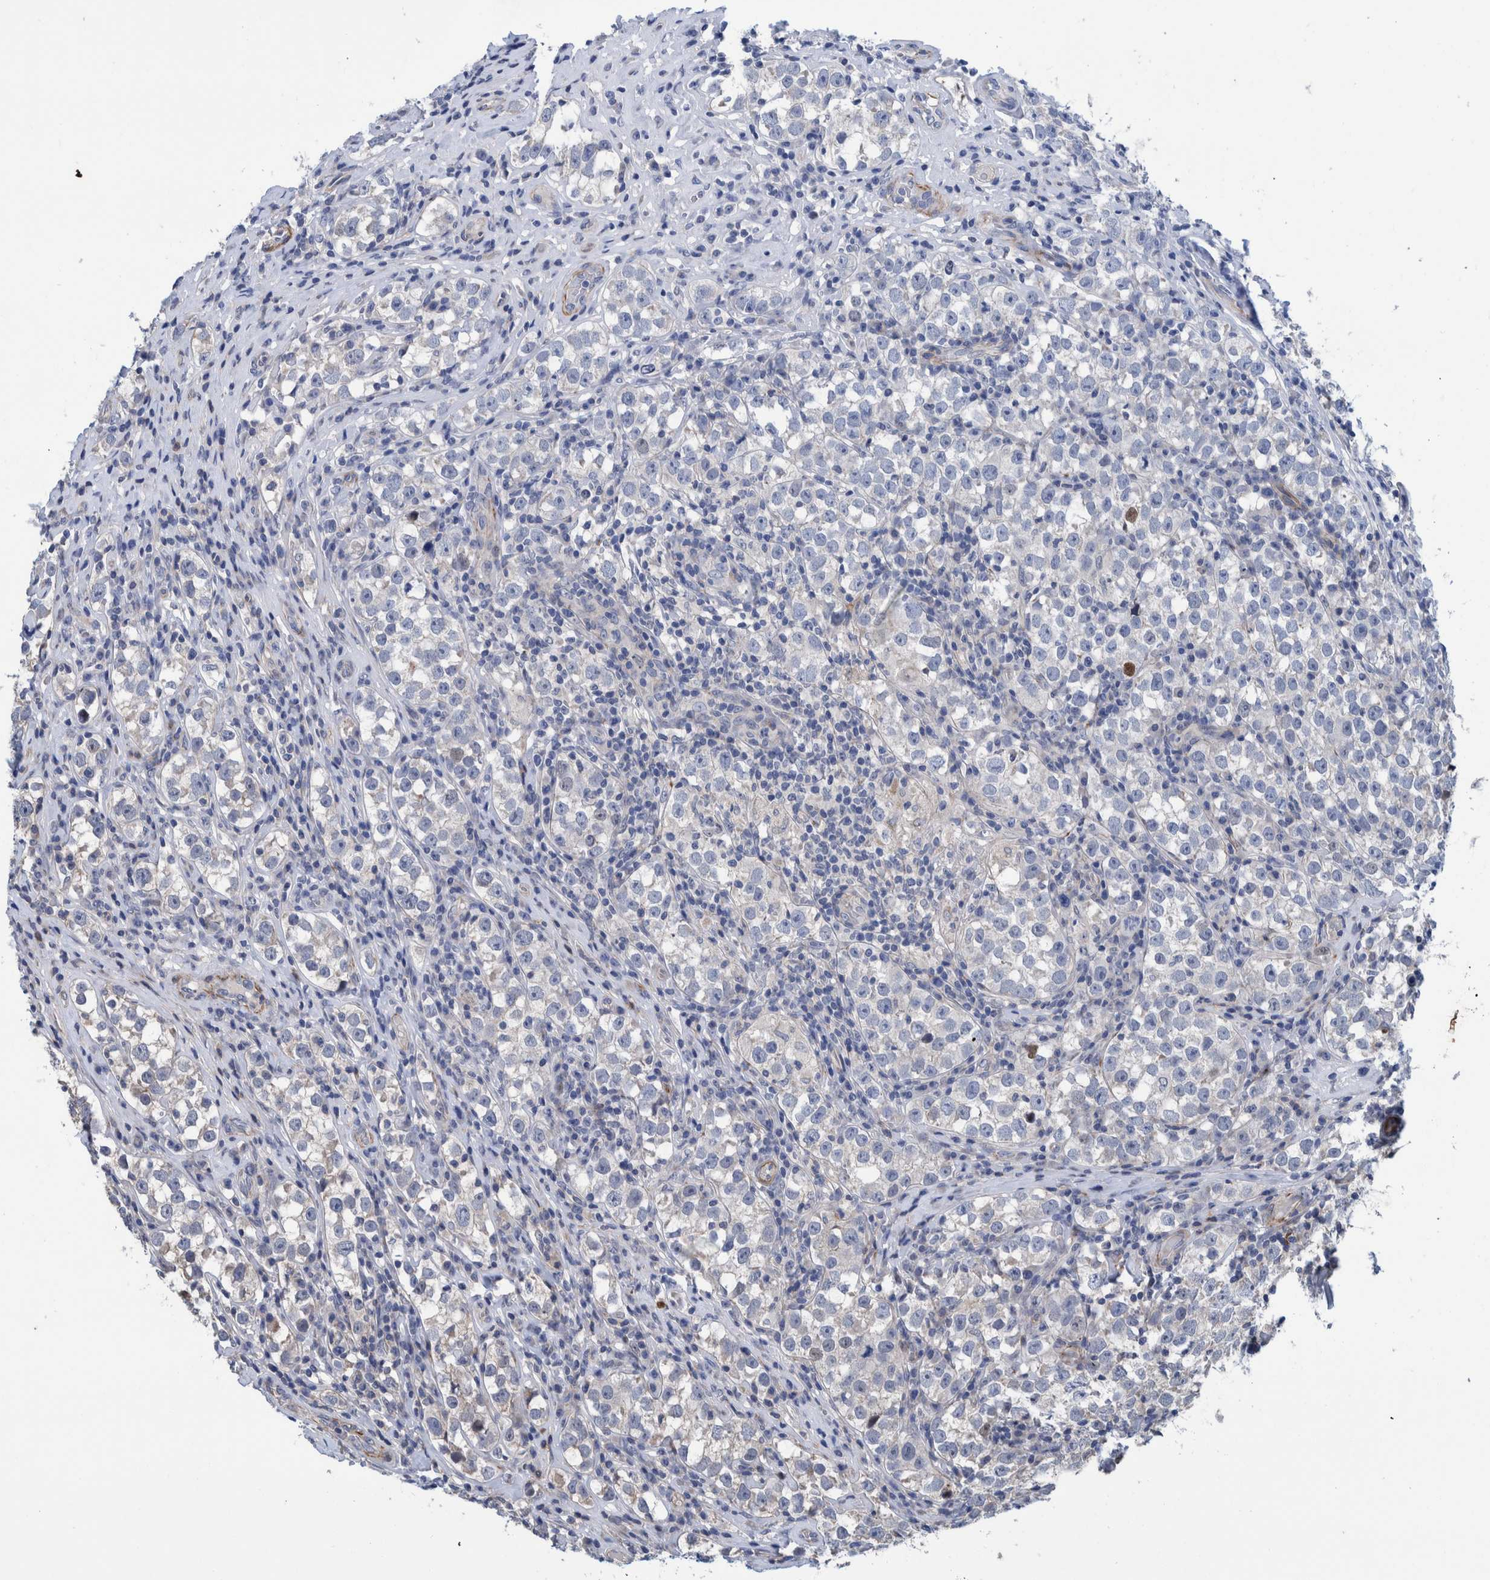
{"staining": {"intensity": "negative", "quantity": "none", "location": "none"}, "tissue": "testis cancer", "cell_type": "Tumor cells", "image_type": "cancer", "snomed": [{"axis": "morphology", "description": "Normal tissue, NOS"}, {"axis": "morphology", "description": "Seminoma, NOS"}, {"axis": "topography", "description": "Testis"}], "caption": "DAB (3,3'-diaminobenzidine) immunohistochemical staining of testis cancer (seminoma) exhibits no significant expression in tumor cells. (DAB IHC, high magnification).", "gene": "MKS1", "patient": {"sex": "male", "age": 43}}